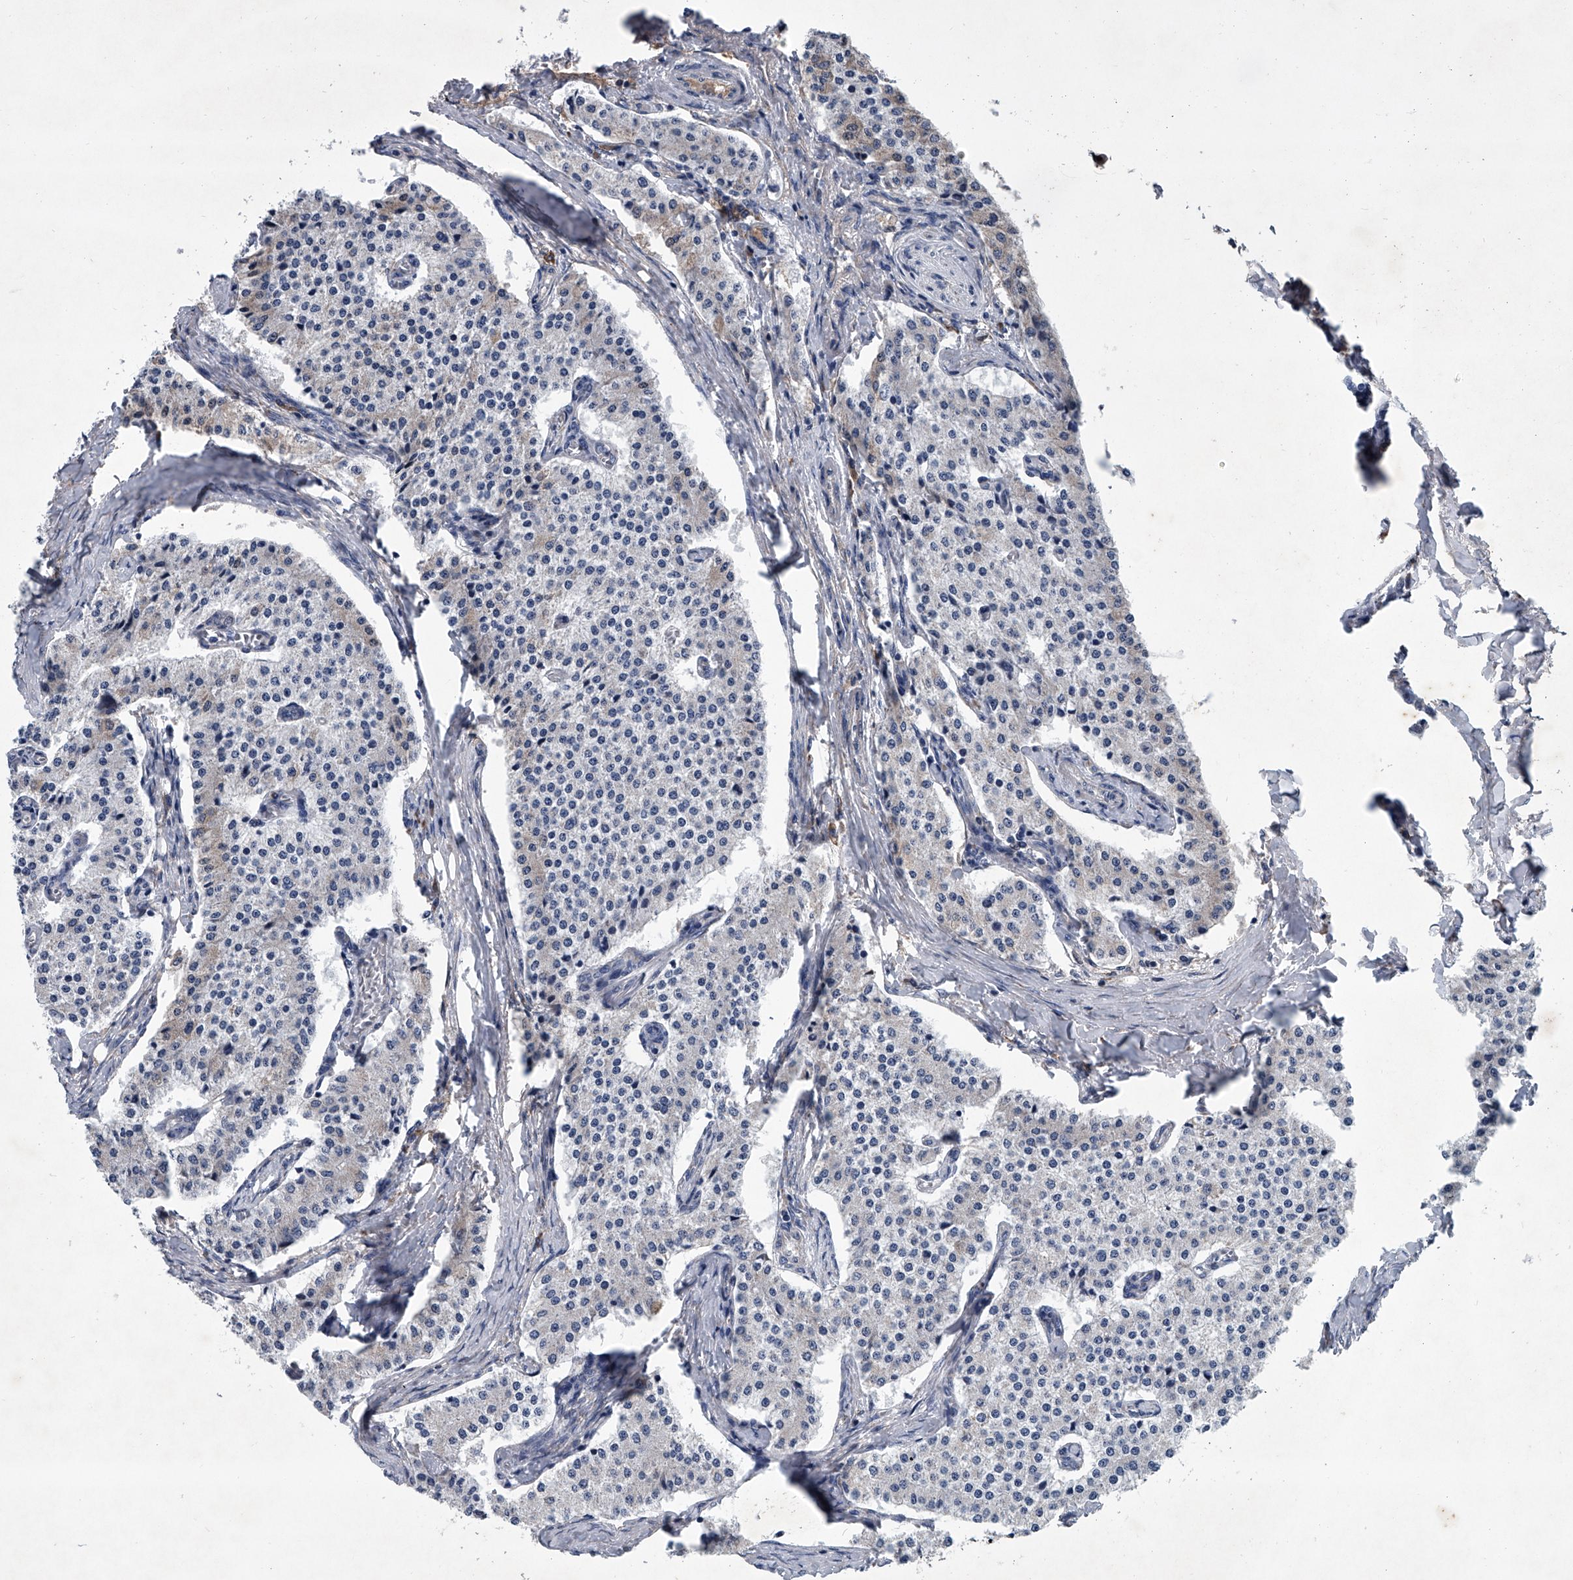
{"staining": {"intensity": "negative", "quantity": "none", "location": "none"}, "tissue": "carcinoid", "cell_type": "Tumor cells", "image_type": "cancer", "snomed": [{"axis": "morphology", "description": "Carcinoid, malignant, NOS"}, {"axis": "topography", "description": "Colon"}], "caption": "Immunohistochemistry histopathology image of neoplastic tissue: human carcinoid stained with DAB displays no significant protein staining in tumor cells.", "gene": "ABCG1", "patient": {"sex": "female", "age": 52}}